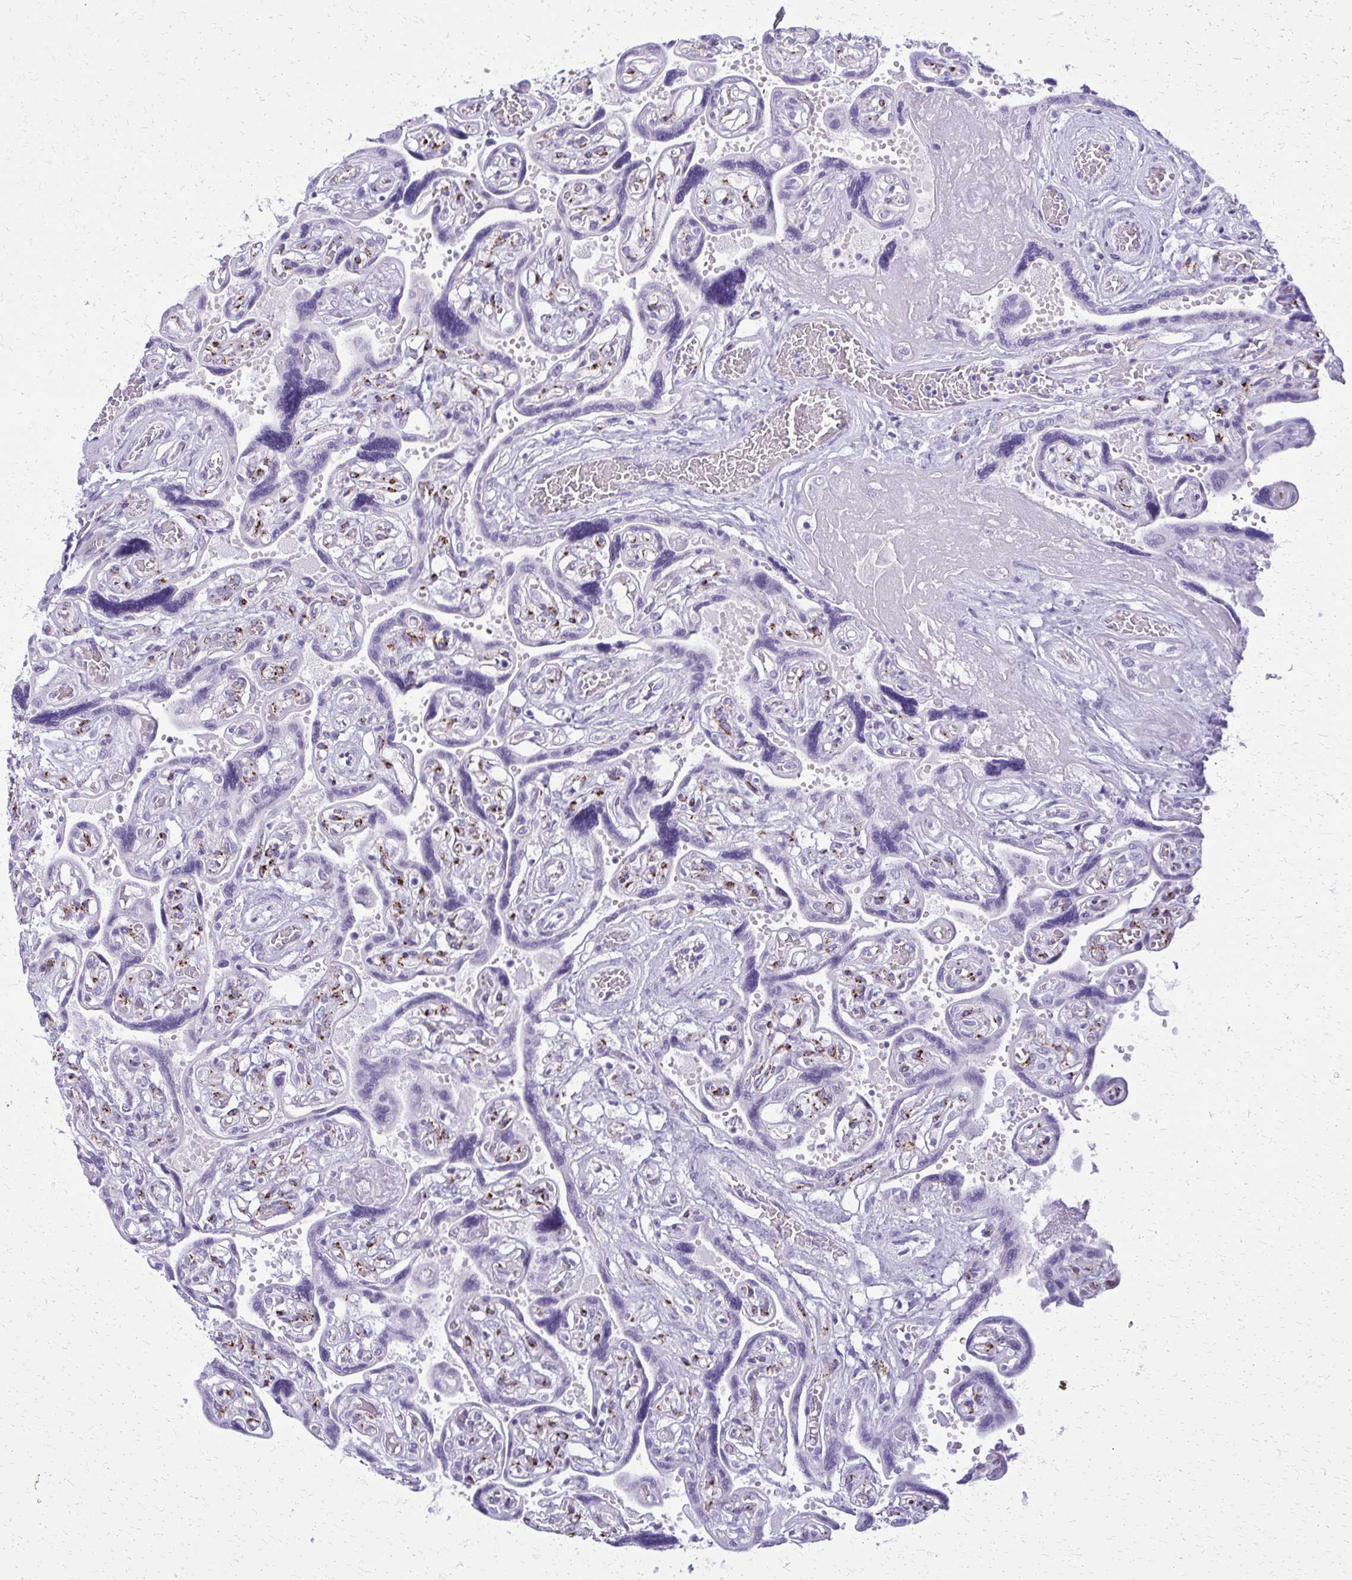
{"staining": {"intensity": "negative", "quantity": "none", "location": "none"}, "tissue": "placenta", "cell_type": "Decidual cells", "image_type": "normal", "snomed": [{"axis": "morphology", "description": "Normal tissue, NOS"}, {"axis": "topography", "description": "Placenta"}], "caption": "IHC of normal human placenta demonstrates no staining in decidual cells. (Stains: DAB IHC with hematoxylin counter stain, Microscopy: brightfield microscopy at high magnification).", "gene": "FAM162B", "patient": {"sex": "female", "age": 32}}